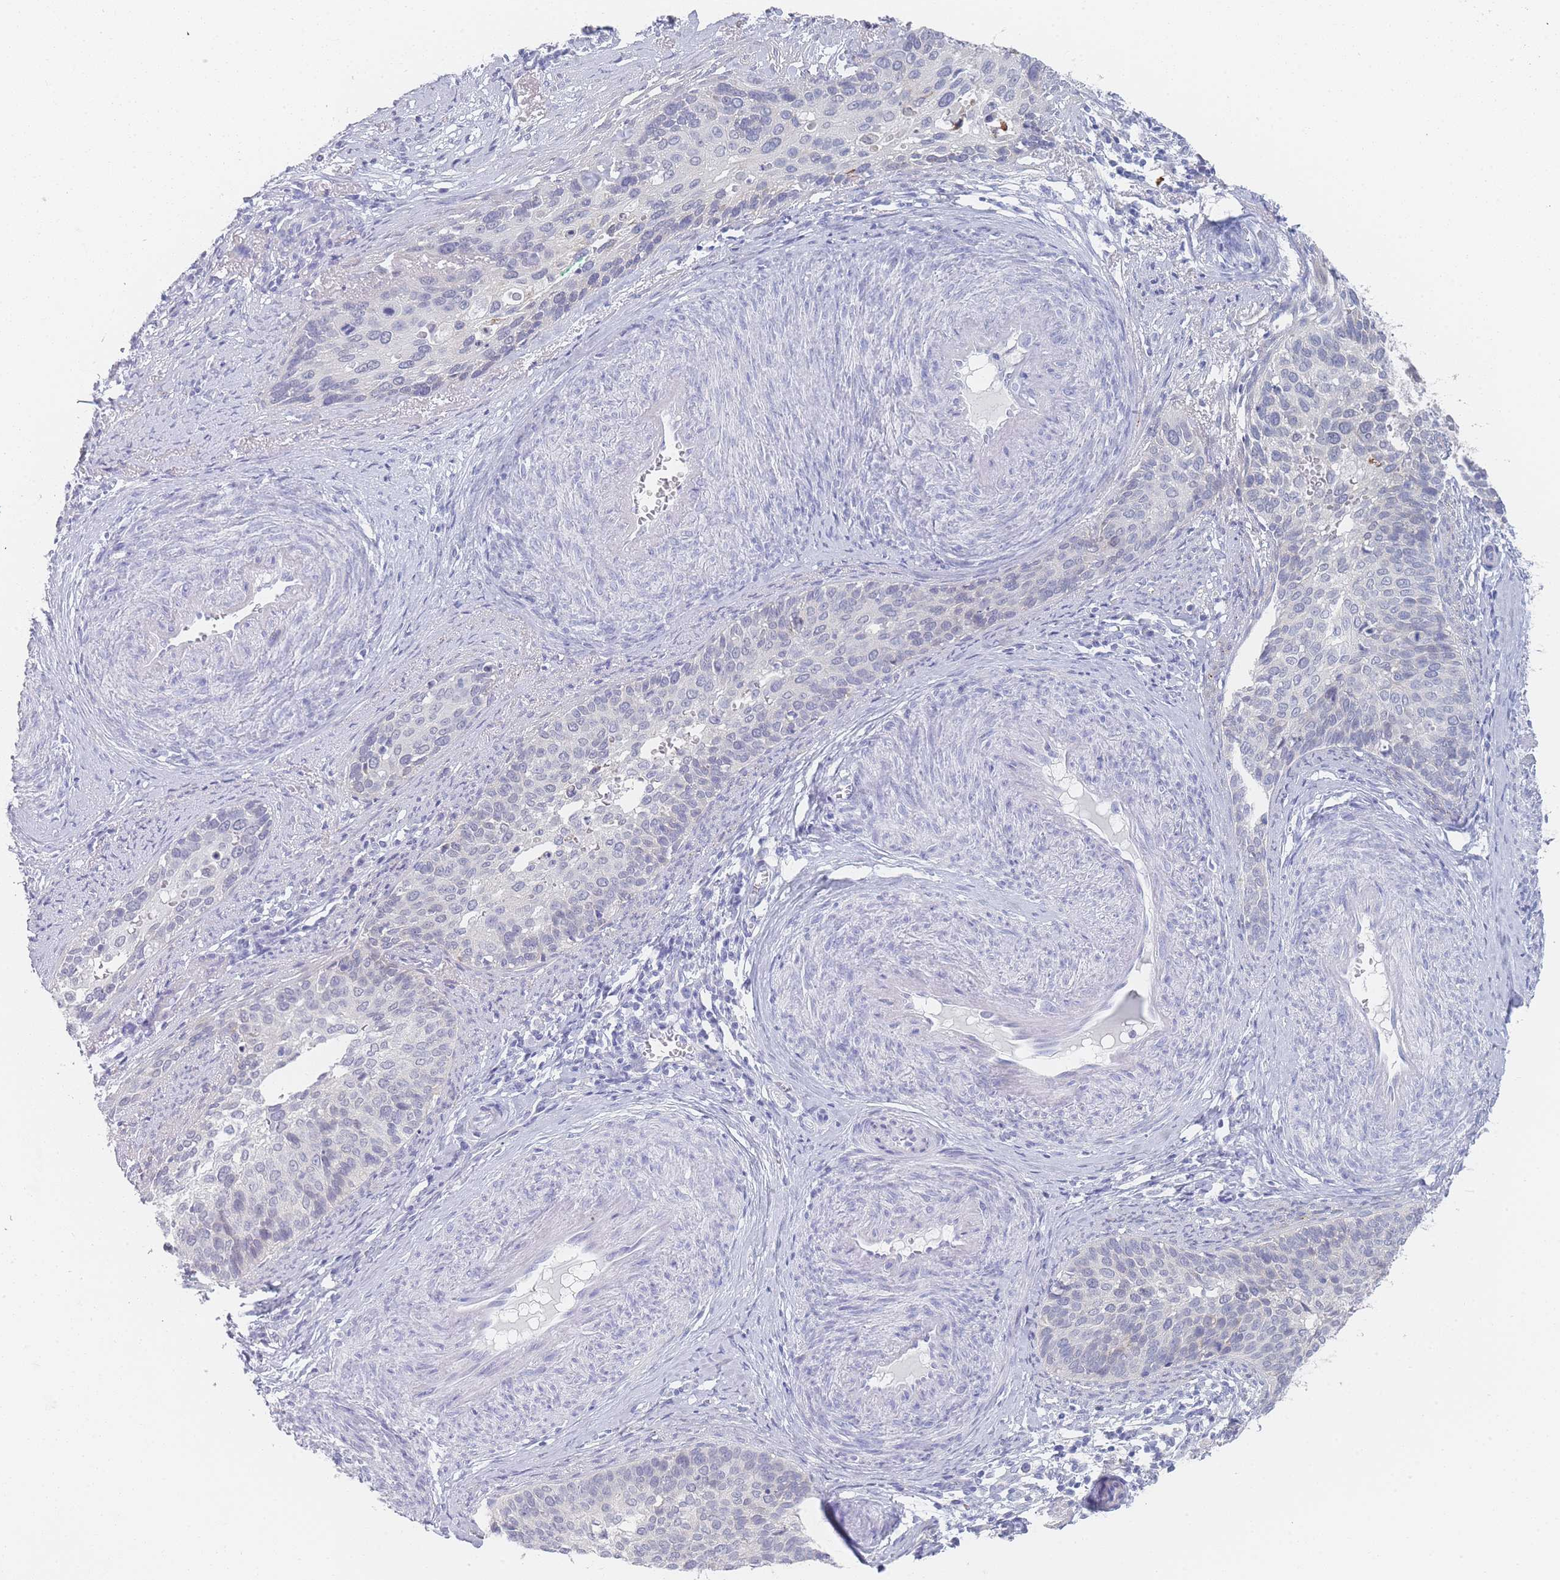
{"staining": {"intensity": "negative", "quantity": "none", "location": "none"}, "tissue": "cervical cancer", "cell_type": "Tumor cells", "image_type": "cancer", "snomed": [{"axis": "morphology", "description": "Squamous cell carcinoma, NOS"}, {"axis": "topography", "description": "Cervix"}], "caption": "The micrograph reveals no staining of tumor cells in cervical cancer.", "gene": "IMPG1", "patient": {"sex": "female", "age": 44}}